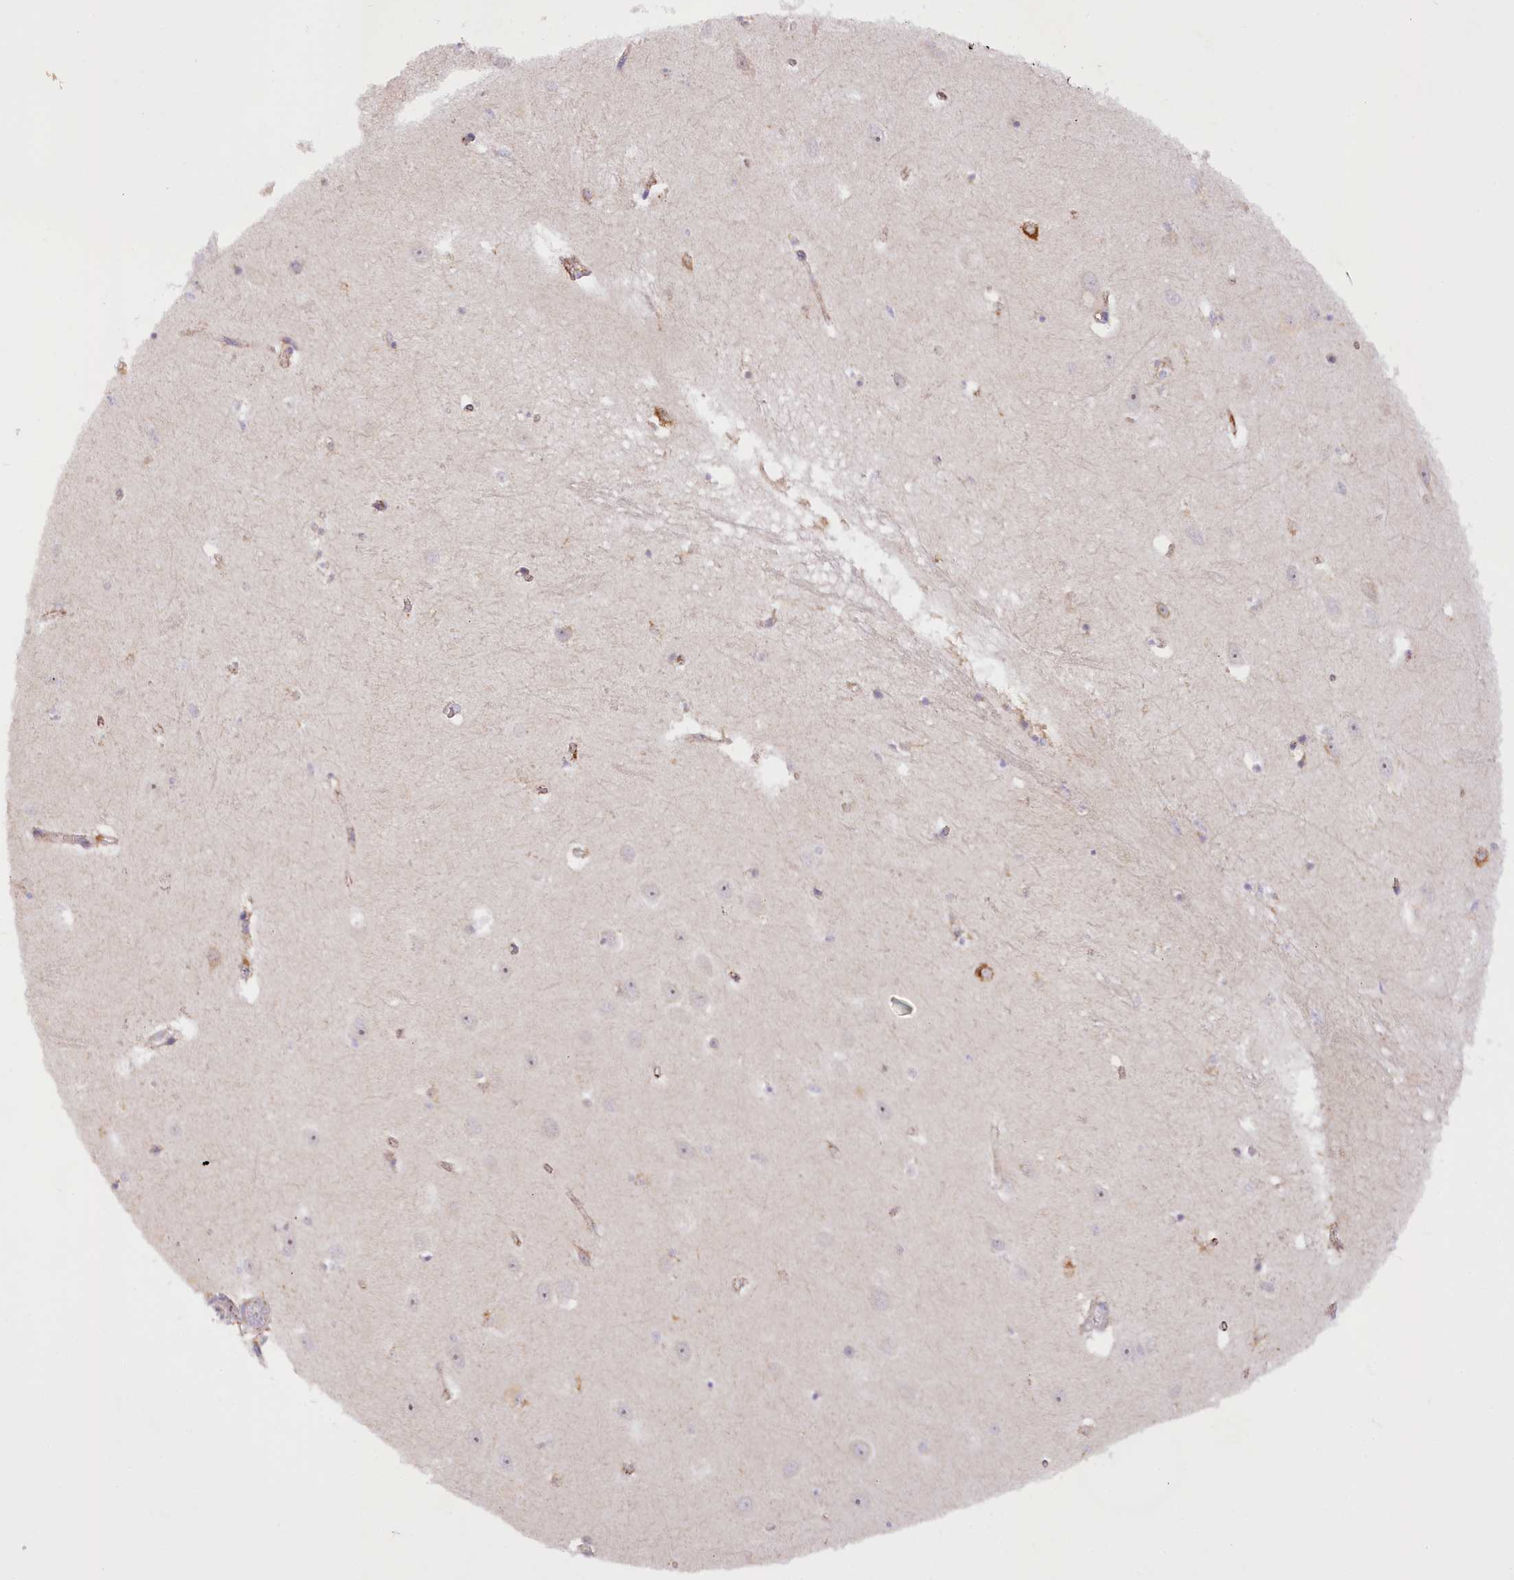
{"staining": {"intensity": "negative", "quantity": "none", "location": "none"}, "tissue": "hippocampus", "cell_type": "Glial cells", "image_type": "normal", "snomed": [{"axis": "morphology", "description": "Normal tissue, NOS"}, {"axis": "topography", "description": "Hippocampus"}], "caption": "Image shows no significant protein expression in glial cells of normal hippocampus. (Brightfield microscopy of DAB (3,3'-diaminobenzidine) immunohistochemistry (IHC) at high magnification).", "gene": "DCUN1D1", "patient": {"sex": "female", "age": 64}}